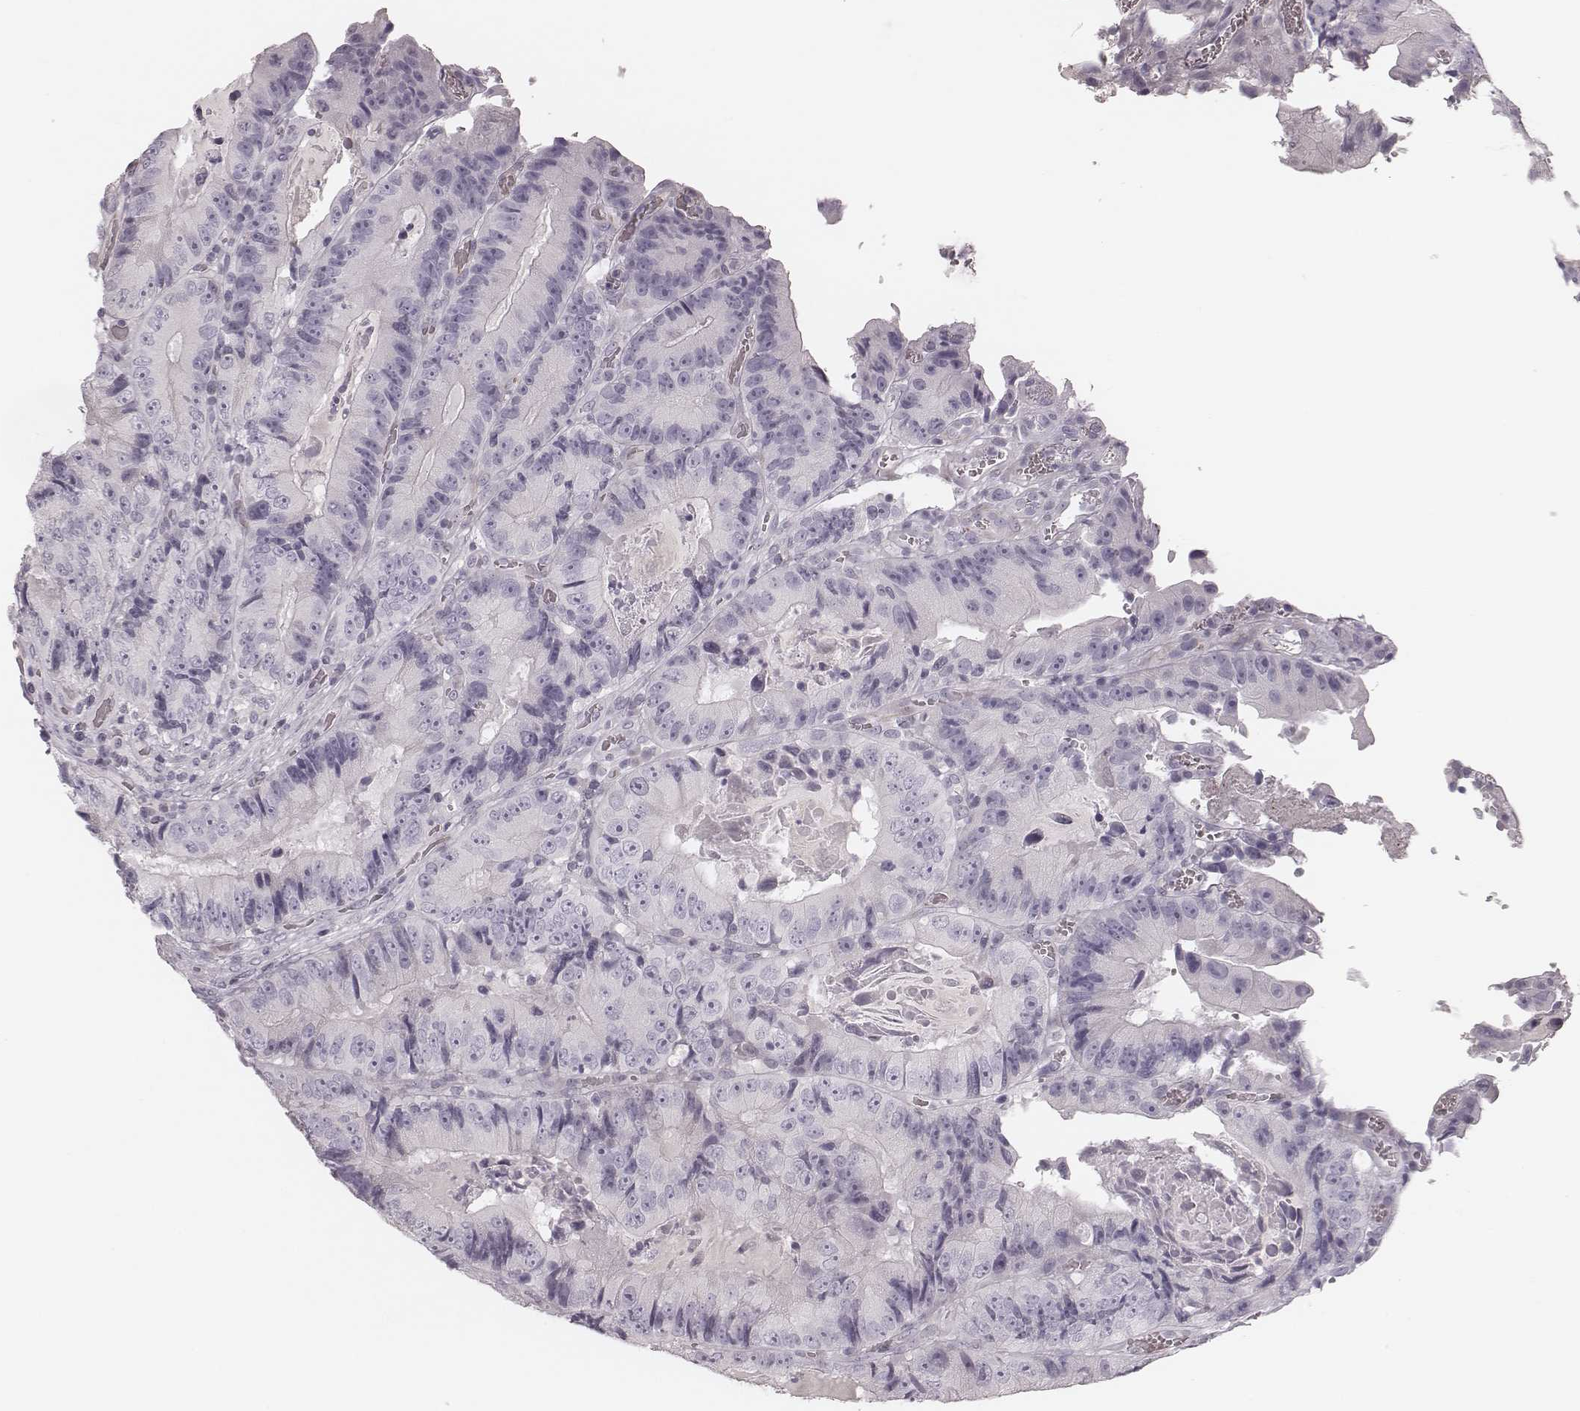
{"staining": {"intensity": "negative", "quantity": "none", "location": "none"}, "tissue": "colorectal cancer", "cell_type": "Tumor cells", "image_type": "cancer", "snomed": [{"axis": "morphology", "description": "Adenocarcinoma, NOS"}, {"axis": "topography", "description": "Colon"}], "caption": "Image shows no significant protein staining in tumor cells of colorectal cancer (adenocarcinoma). (DAB (3,3'-diaminobenzidine) IHC with hematoxylin counter stain).", "gene": "SPA17", "patient": {"sex": "female", "age": 86}}